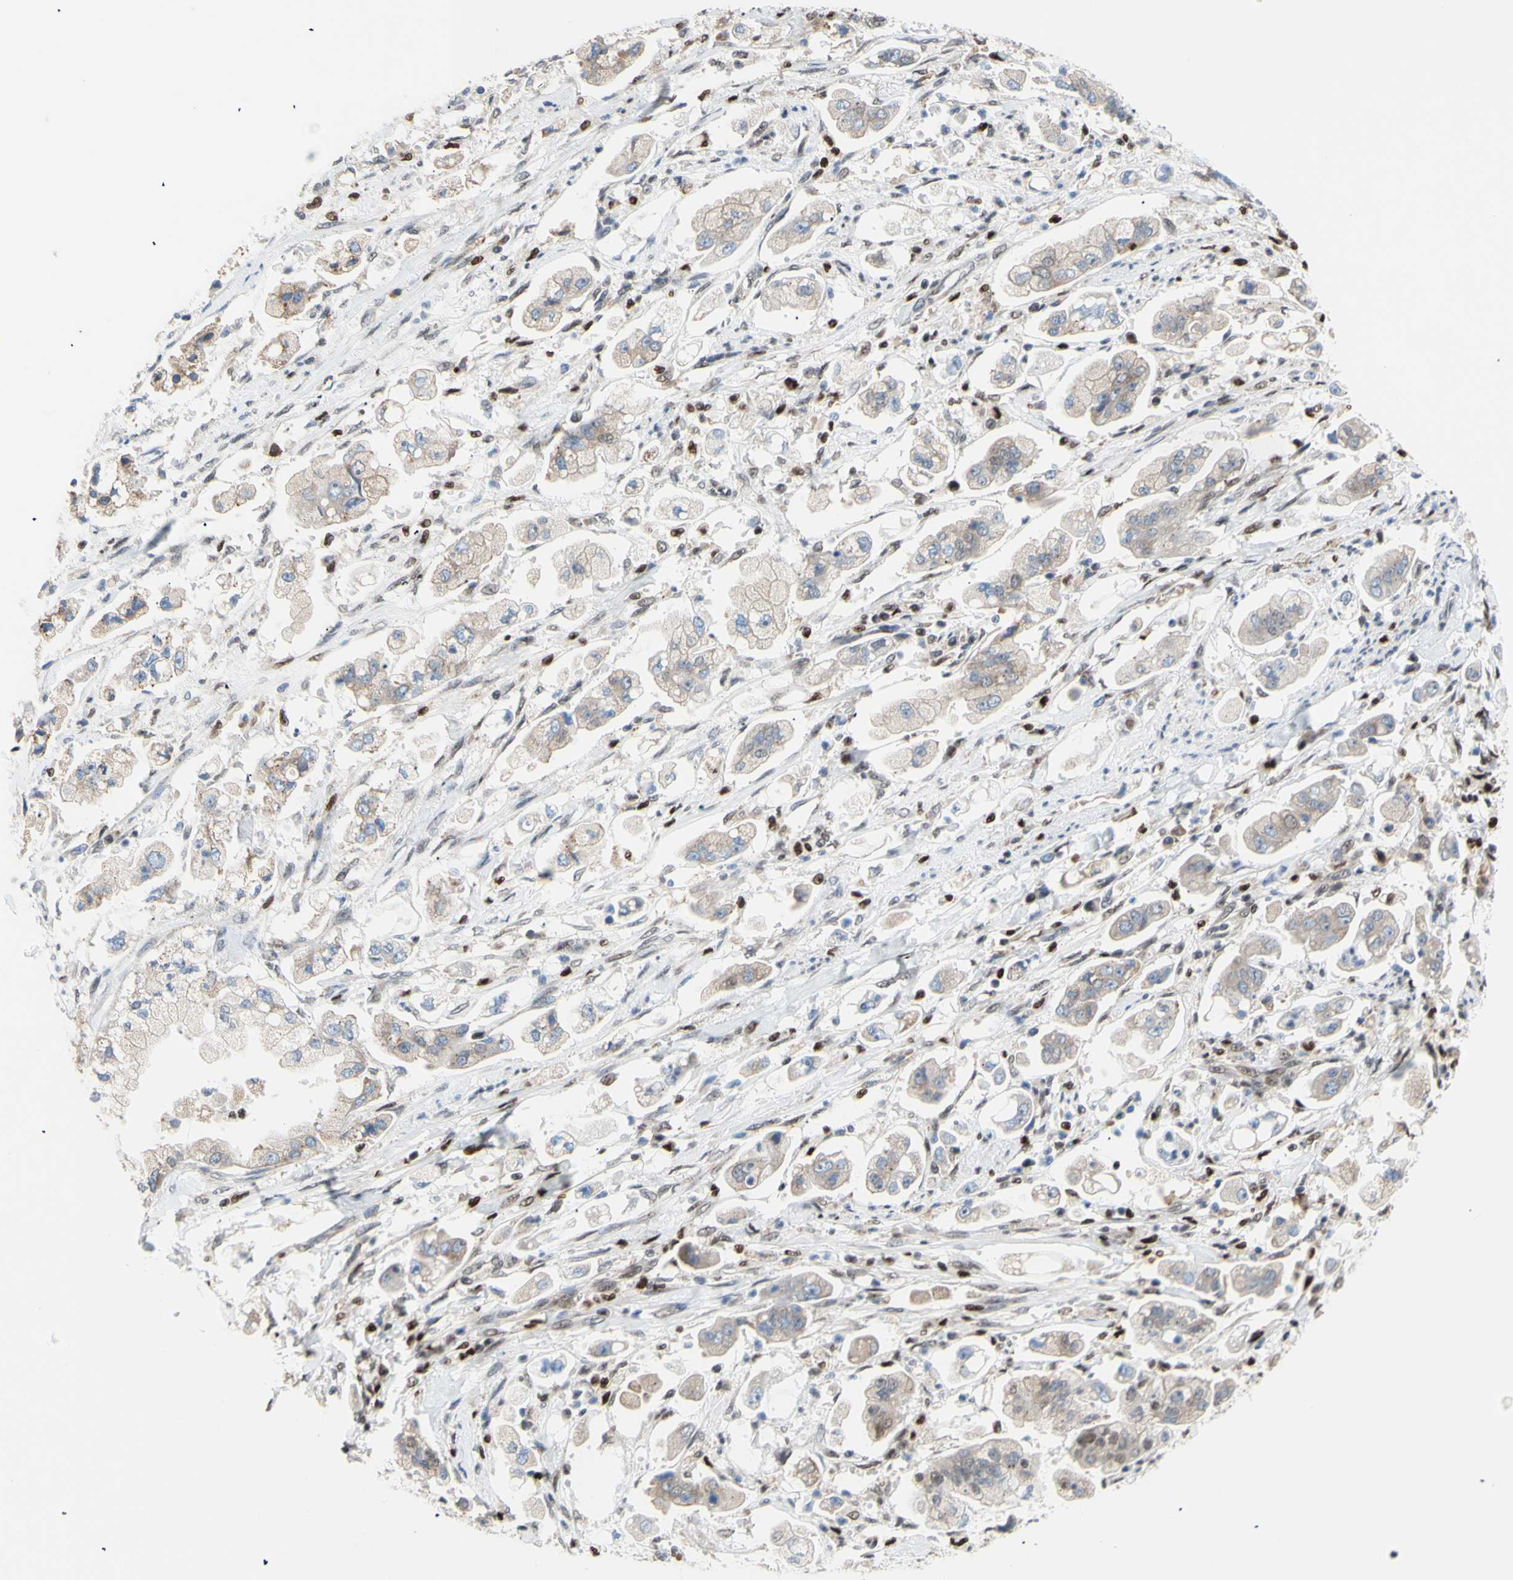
{"staining": {"intensity": "weak", "quantity": ">75%", "location": "cytoplasmic/membranous"}, "tissue": "stomach cancer", "cell_type": "Tumor cells", "image_type": "cancer", "snomed": [{"axis": "morphology", "description": "Adenocarcinoma, NOS"}, {"axis": "topography", "description": "Stomach"}], "caption": "Brown immunohistochemical staining in human stomach cancer displays weak cytoplasmic/membranous staining in approximately >75% of tumor cells.", "gene": "EED", "patient": {"sex": "male", "age": 62}}